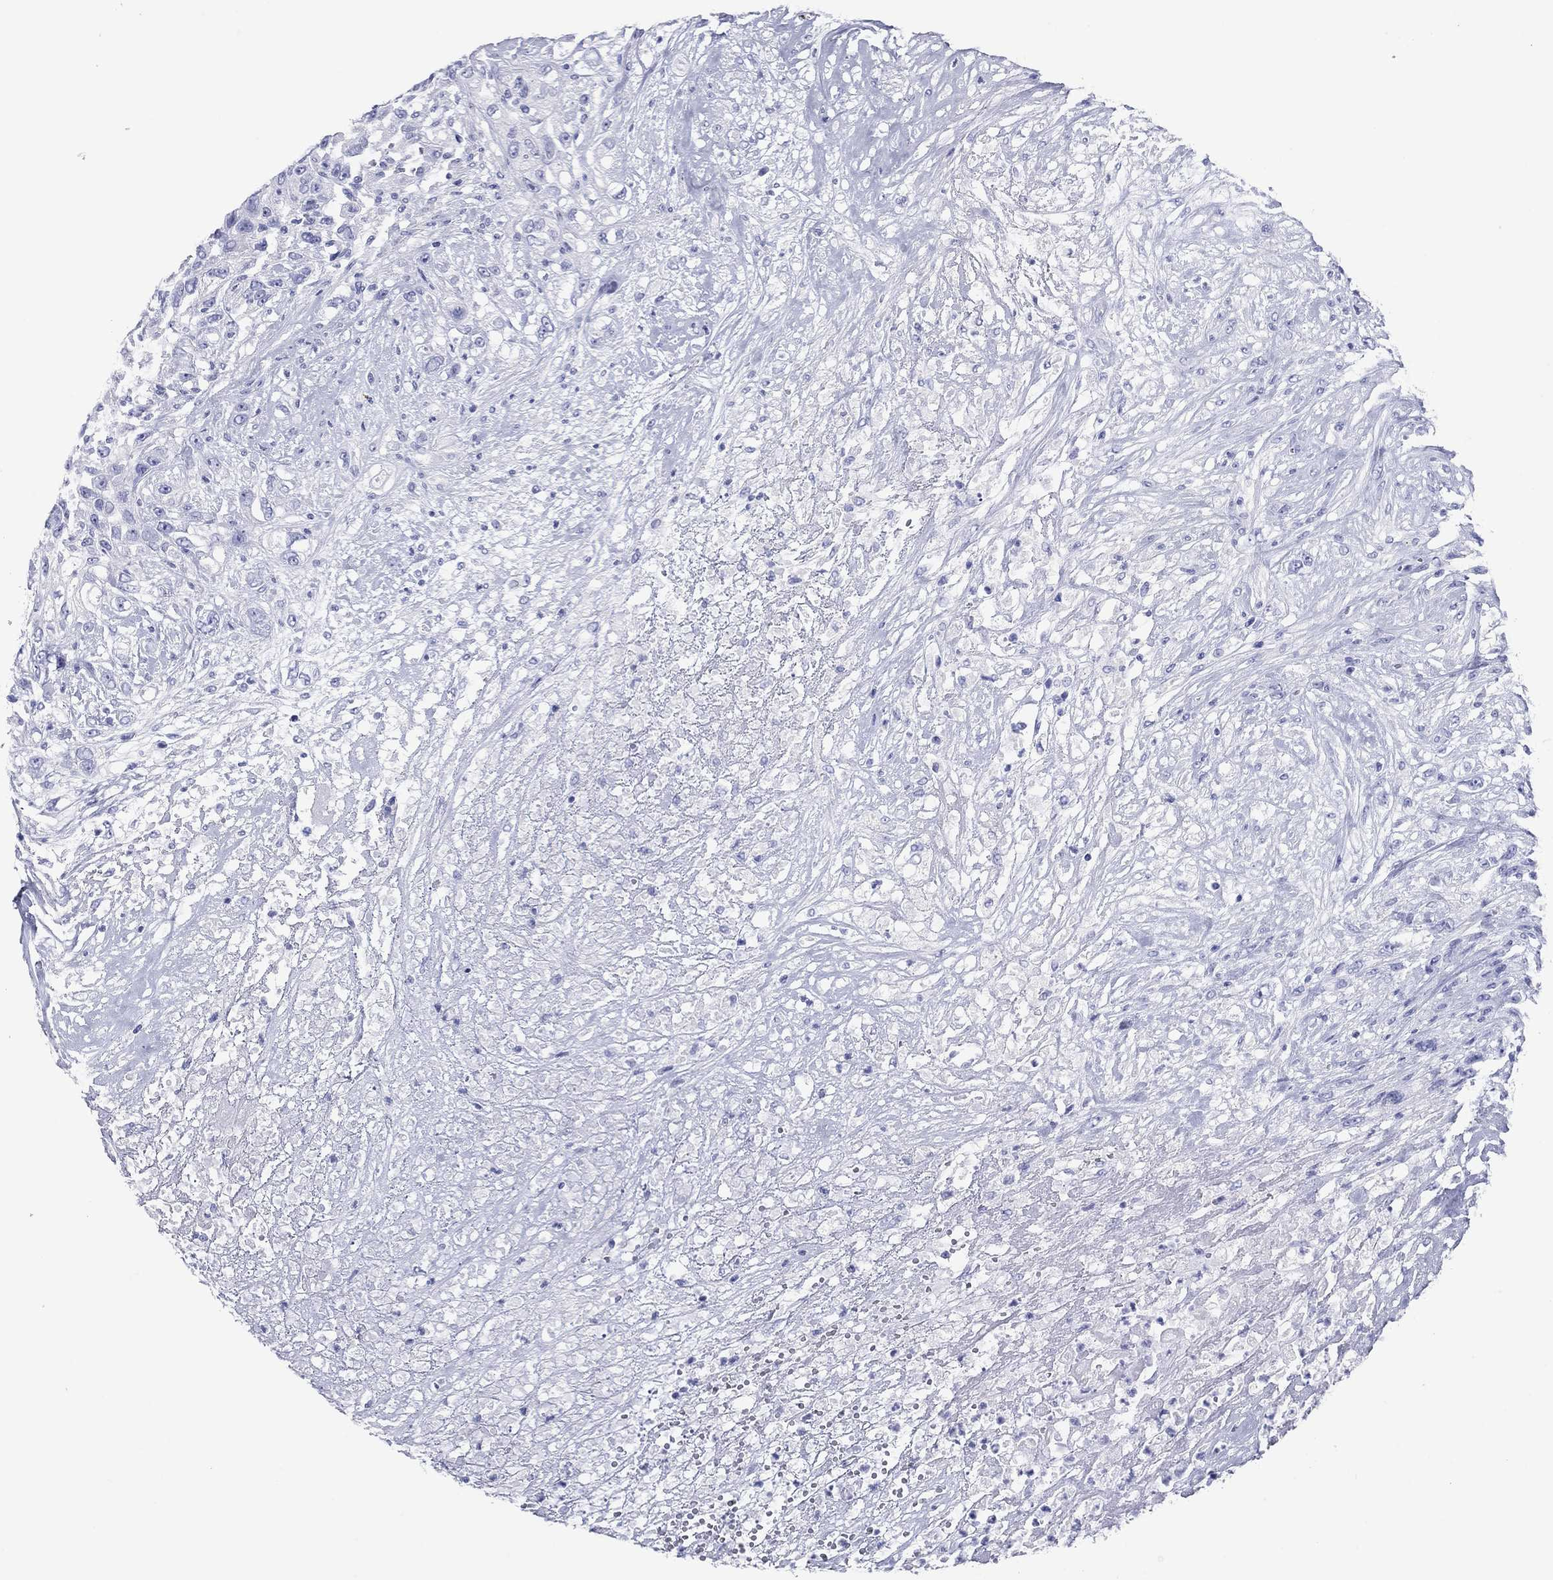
{"staining": {"intensity": "negative", "quantity": "none", "location": "none"}, "tissue": "urothelial cancer", "cell_type": "Tumor cells", "image_type": "cancer", "snomed": [{"axis": "morphology", "description": "Urothelial carcinoma, High grade"}, {"axis": "topography", "description": "Urinary bladder"}], "caption": "Urothelial carcinoma (high-grade) was stained to show a protein in brown. There is no significant expression in tumor cells.", "gene": "ATP4A", "patient": {"sex": "female", "age": 56}}